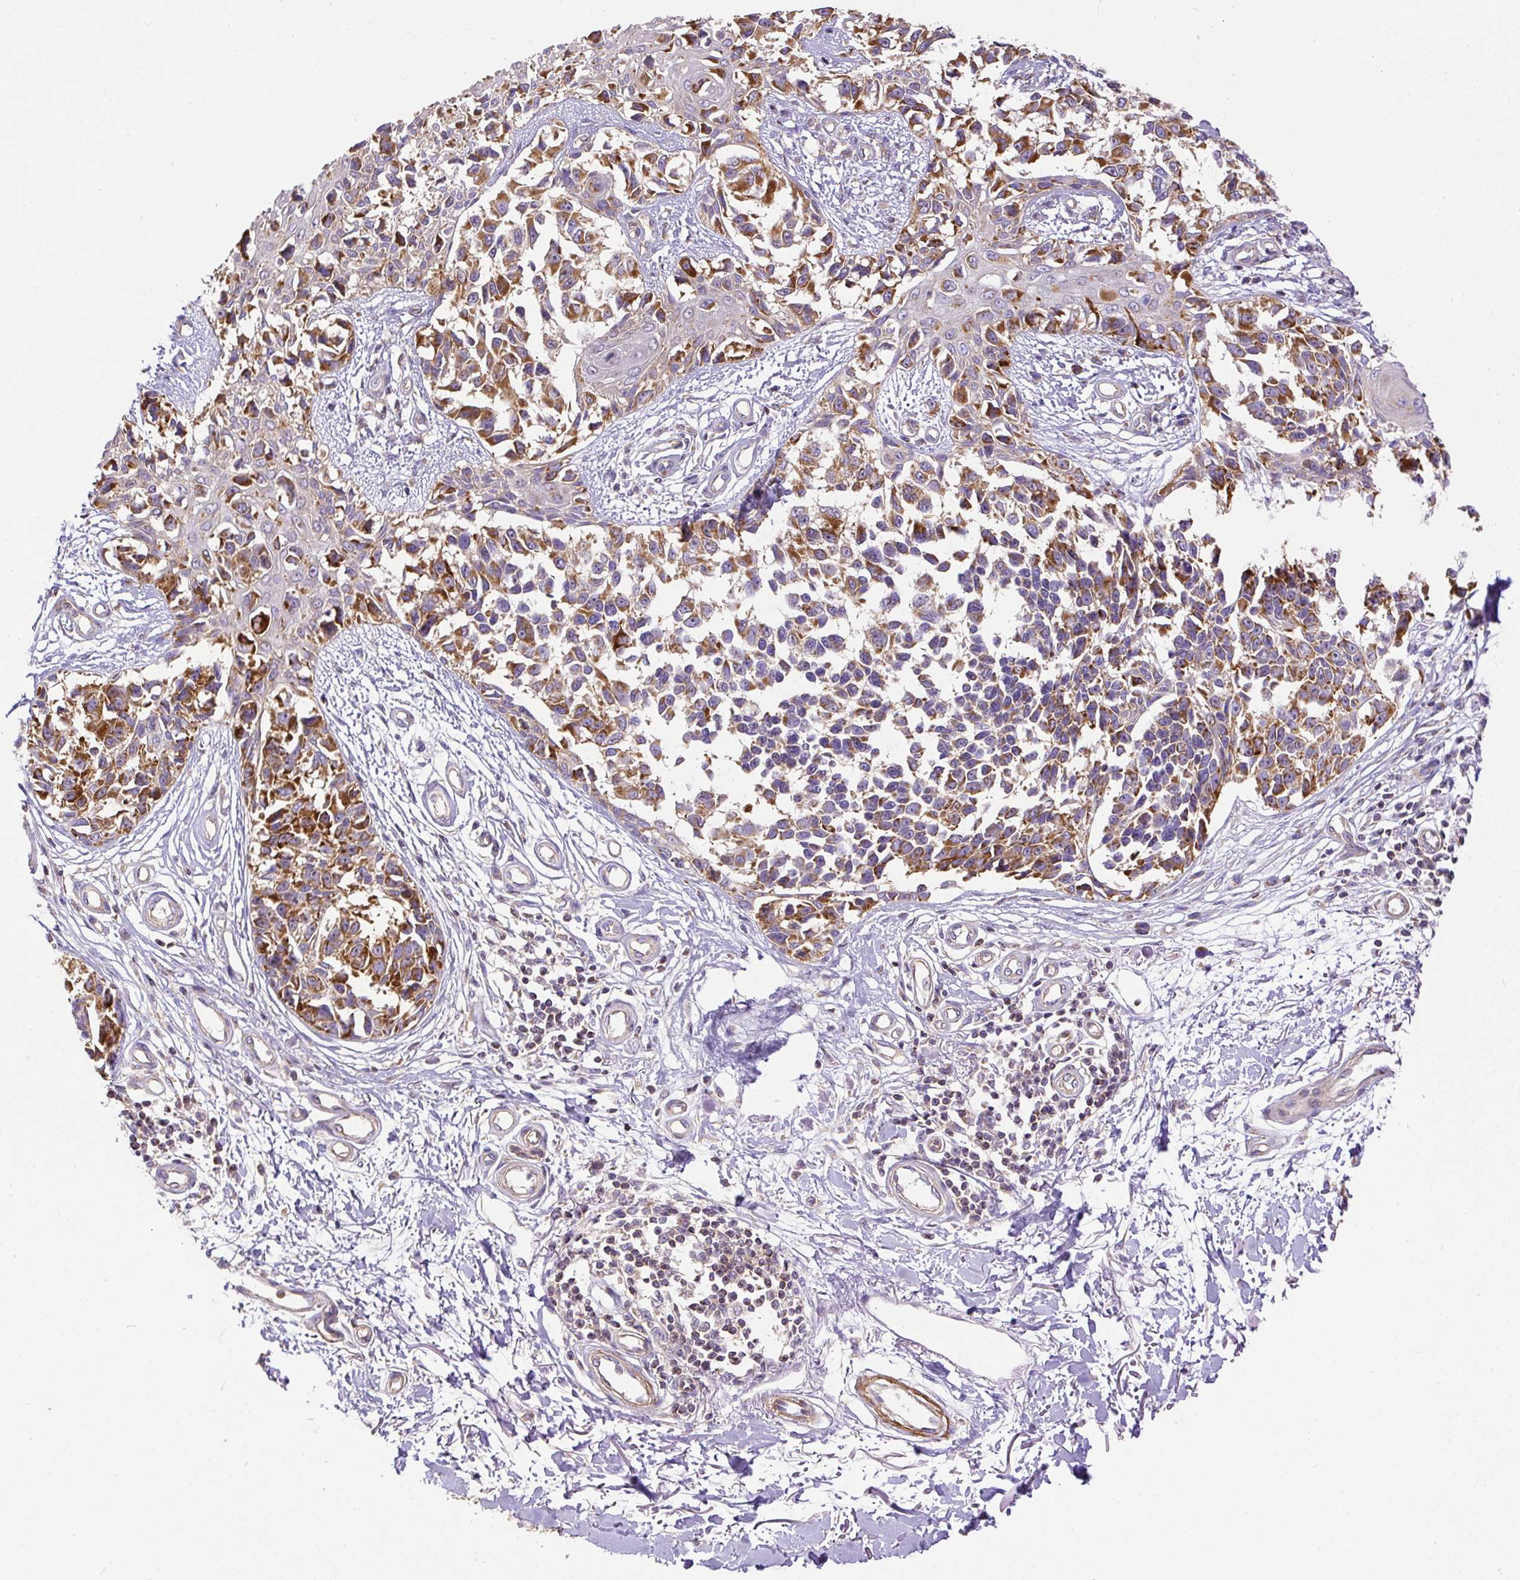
{"staining": {"intensity": "strong", "quantity": ">75%", "location": "cytoplasmic/membranous"}, "tissue": "melanoma", "cell_type": "Tumor cells", "image_type": "cancer", "snomed": [{"axis": "morphology", "description": "Malignant melanoma, NOS"}, {"axis": "topography", "description": "Skin"}], "caption": "This is an image of immunohistochemistry staining of malignant melanoma, which shows strong expression in the cytoplasmic/membranous of tumor cells.", "gene": "NDUFAF2", "patient": {"sex": "male", "age": 73}}